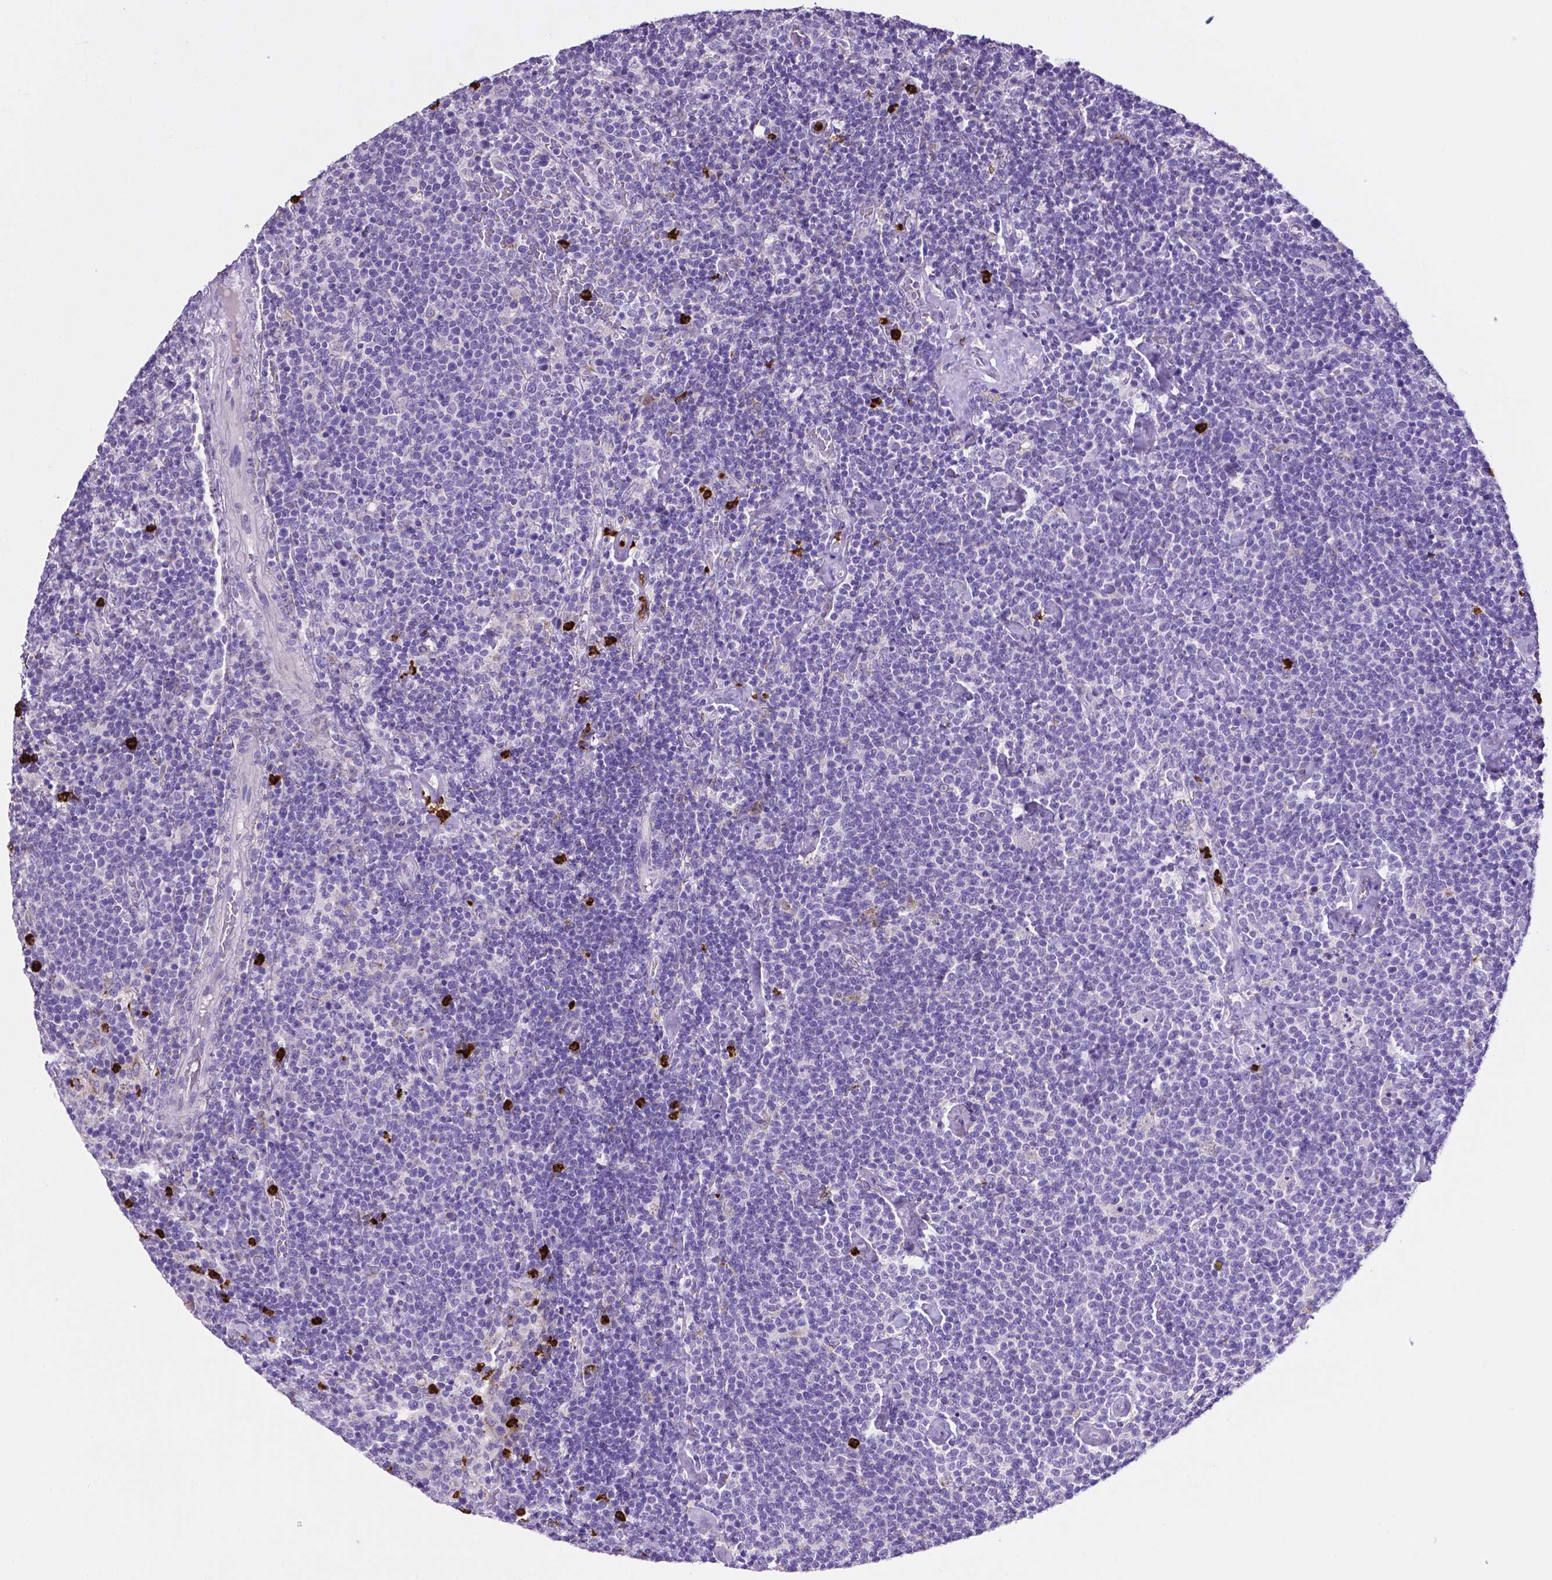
{"staining": {"intensity": "negative", "quantity": "none", "location": "none"}, "tissue": "lymphoma", "cell_type": "Tumor cells", "image_type": "cancer", "snomed": [{"axis": "morphology", "description": "Malignant lymphoma, non-Hodgkin's type, High grade"}, {"axis": "topography", "description": "Lymph node"}], "caption": "A micrograph of human malignant lymphoma, non-Hodgkin's type (high-grade) is negative for staining in tumor cells.", "gene": "MMP9", "patient": {"sex": "male", "age": 61}}